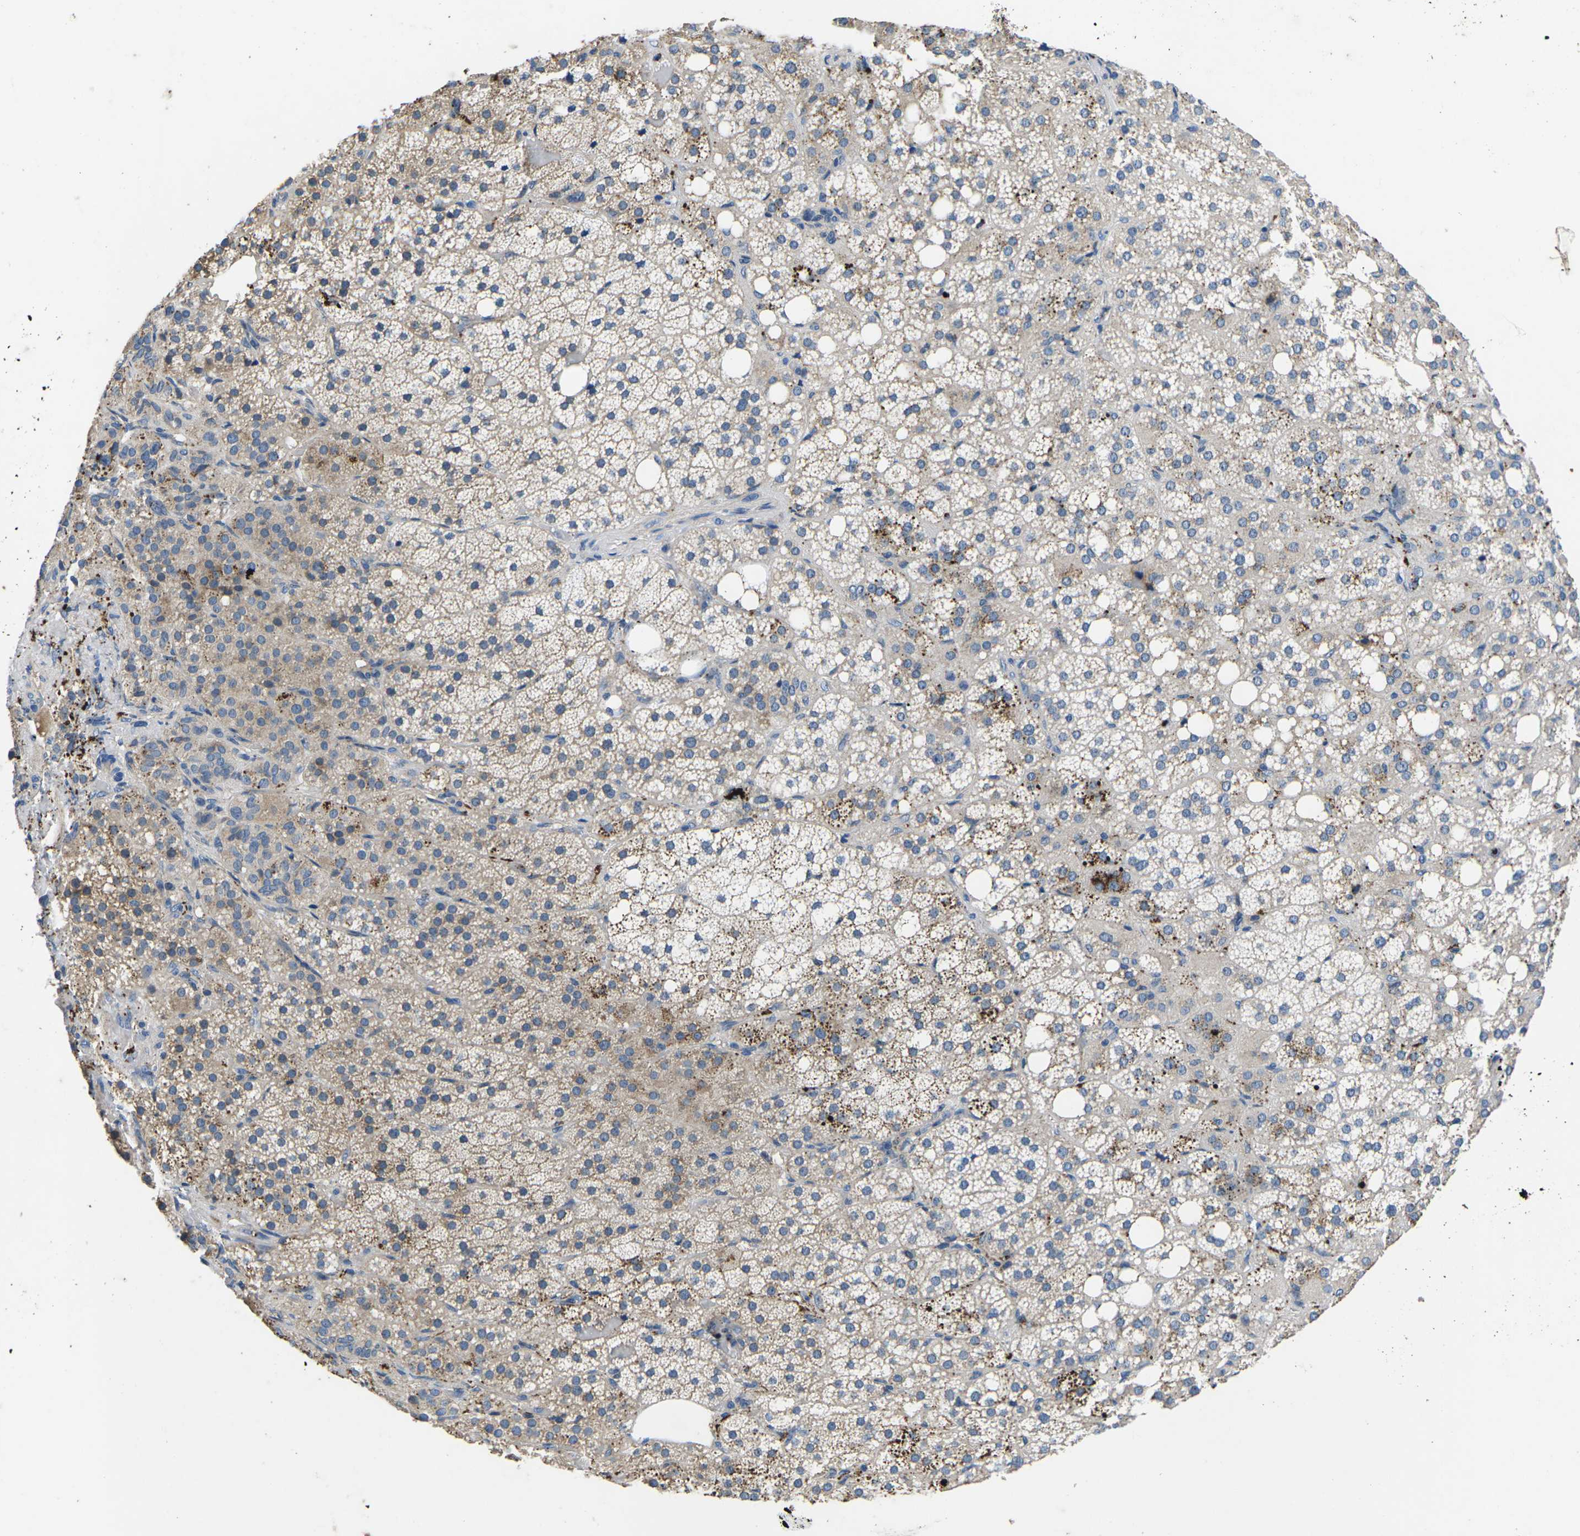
{"staining": {"intensity": "strong", "quantity": "<25%", "location": "cytoplasmic/membranous"}, "tissue": "adrenal gland", "cell_type": "Glandular cells", "image_type": "normal", "snomed": [{"axis": "morphology", "description": "Normal tissue, NOS"}, {"axis": "topography", "description": "Adrenal gland"}], "caption": "This histopathology image displays IHC staining of benign human adrenal gland, with medium strong cytoplasmic/membranous expression in about <25% of glandular cells.", "gene": "PDCD6IP", "patient": {"sex": "female", "age": 59}}